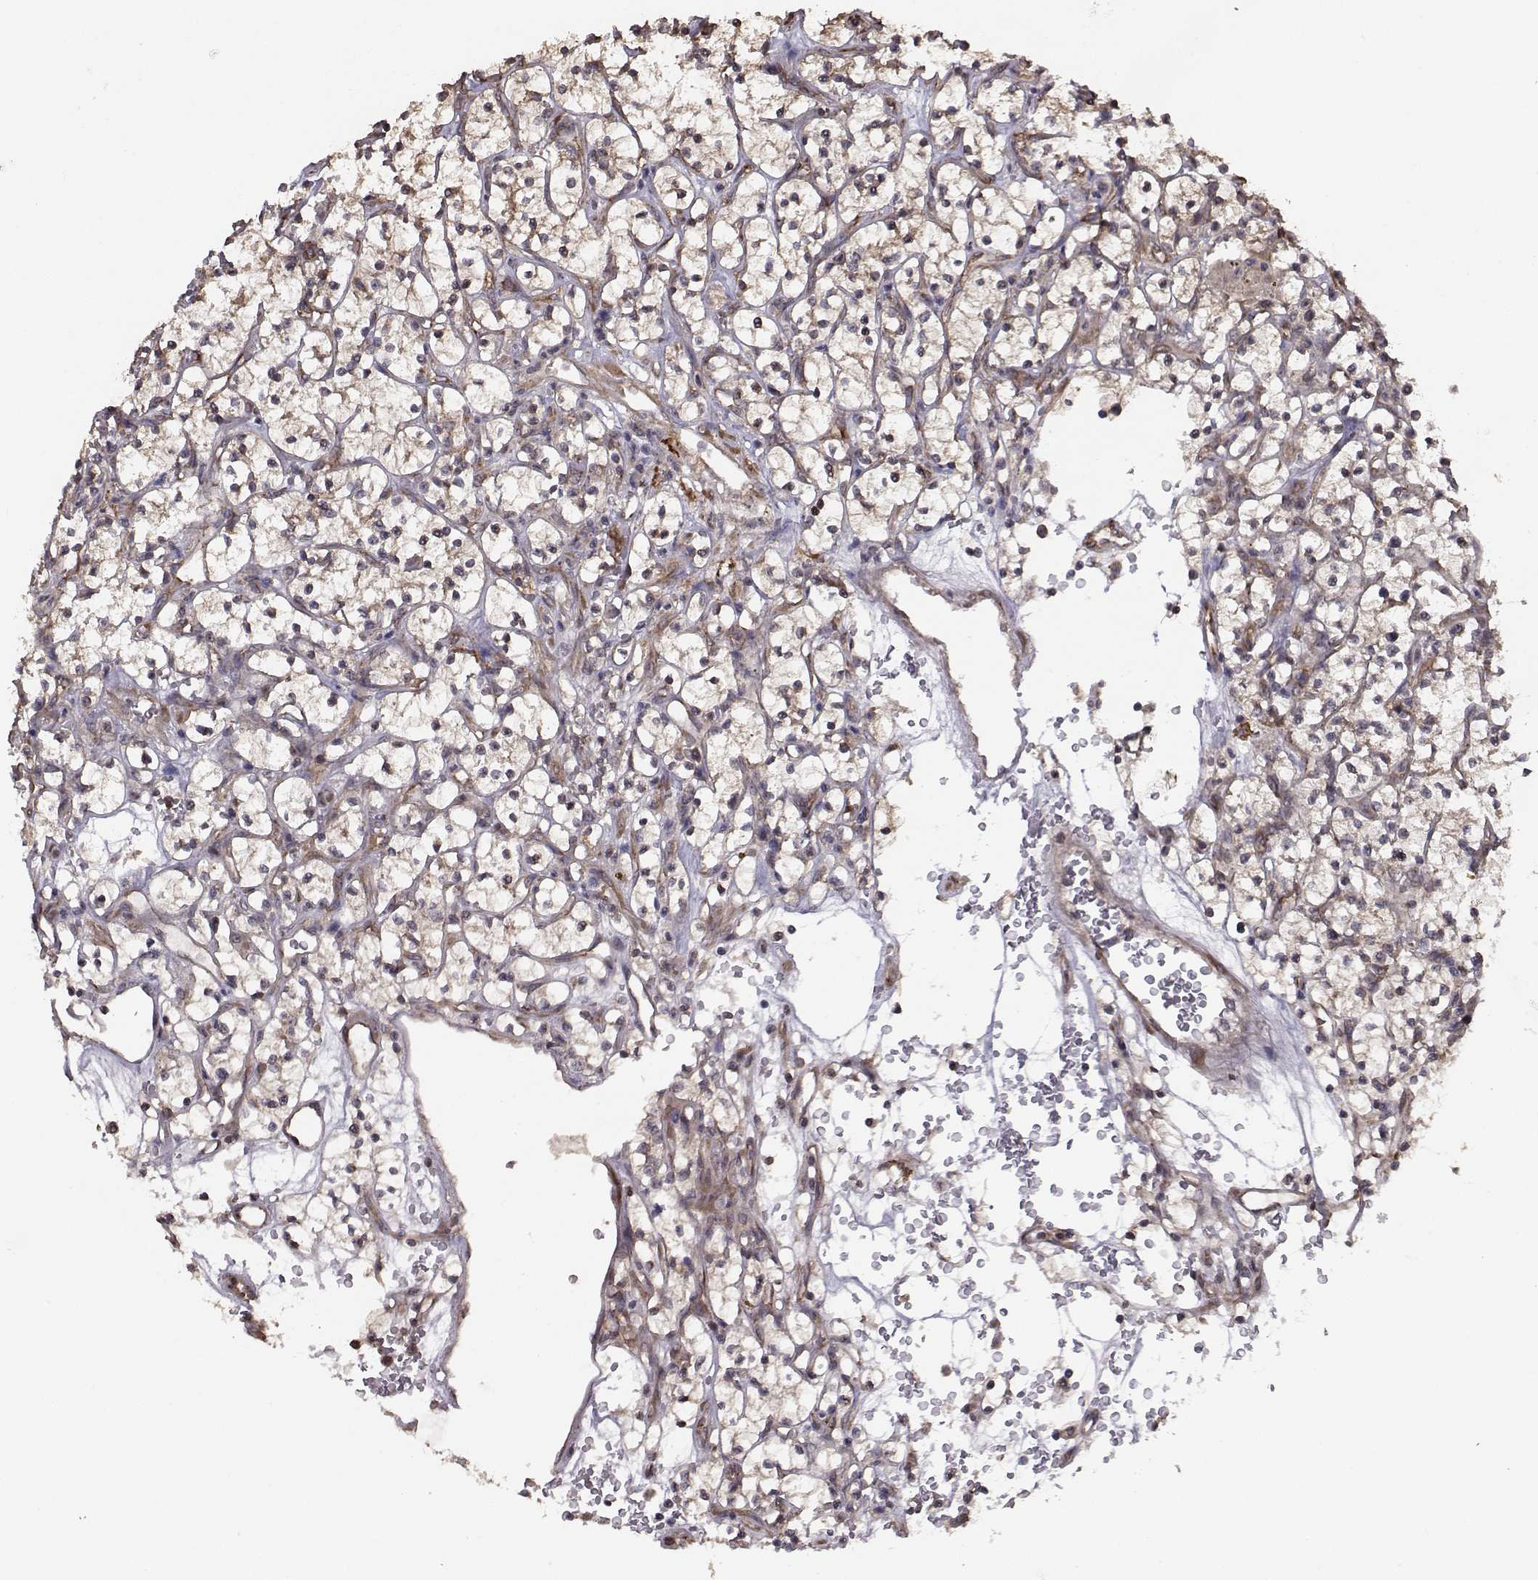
{"staining": {"intensity": "weak", "quantity": ">75%", "location": "cytoplasmic/membranous"}, "tissue": "renal cancer", "cell_type": "Tumor cells", "image_type": "cancer", "snomed": [{"axis": "morphology", "description": "Adenocarcinoma, NOS"}, {"axis": "topography", "description": "Kidney"}], "caption": "A histopathology image of adenocarcinoma (renal) stained for a protein exhibits weak cytoplasmic/membranous brown staining in tumor cells.", "gene": "TRIP10", "patient": {"sex": "female", "age": 64}}